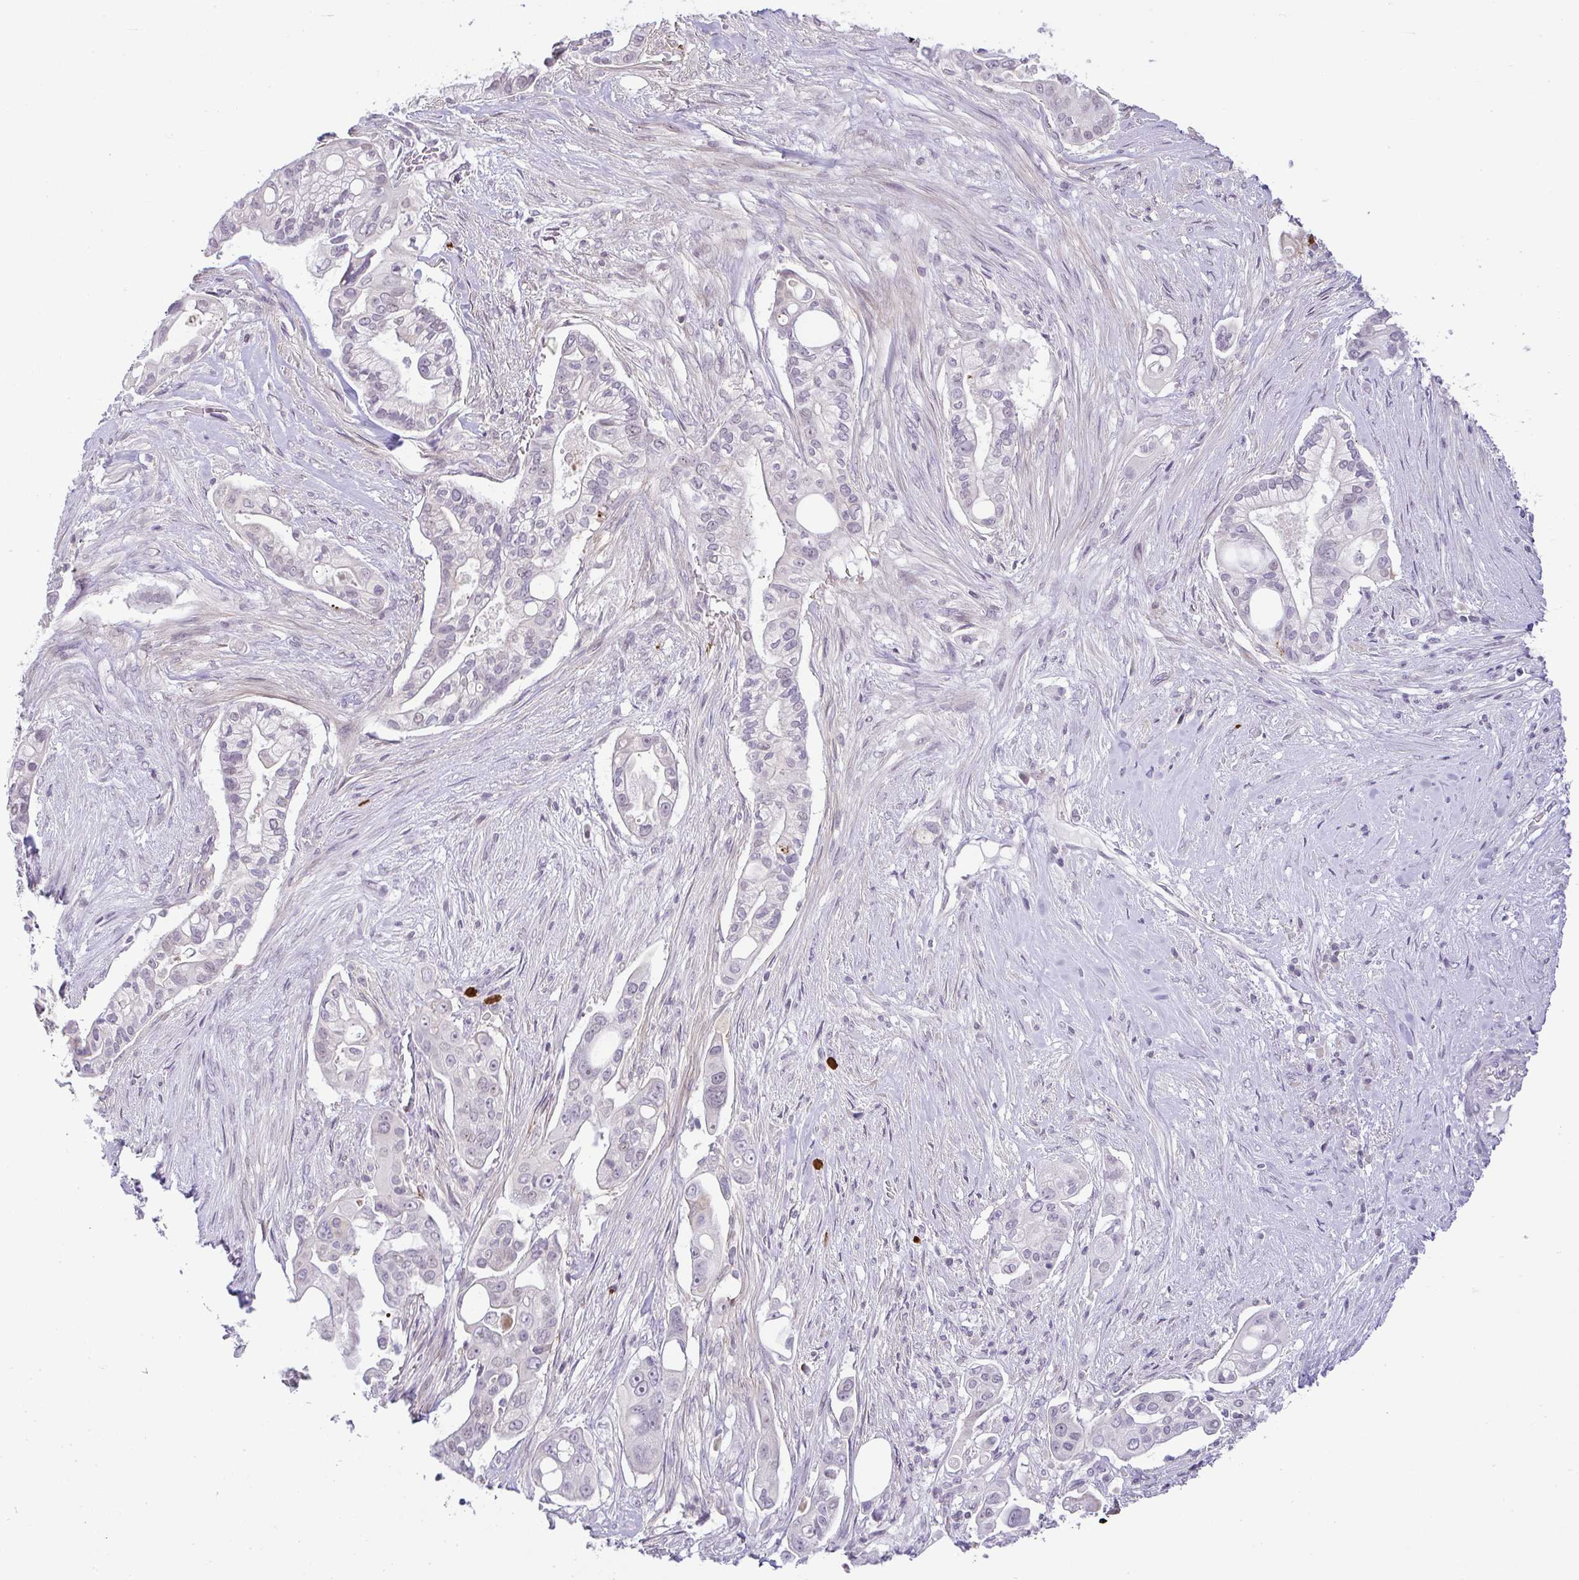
{"staining": {"intensity": "negative", "quantity": "none", "location": "none"}, "tissue": "pancreatic cancer", "cell_type": "Tumor cells", "image_type": "cancer", "snomed": [{"axis": "morphology", "description": "Adenocarcinoma, NOS"}, {"axis": "topography", "description": "Pancreas"}], "caption": "DAB (3,3'-diaminobenzidine) immunohistochemical staining of human pancreatic cancer reveals no significant expression in tumor cells. The staining is performed using DAB brown chromogen with nuclei counter-stained in using hematoxylin.", "gene": "CACNA1S", "patient": {"sex": "female", "age": 69}}